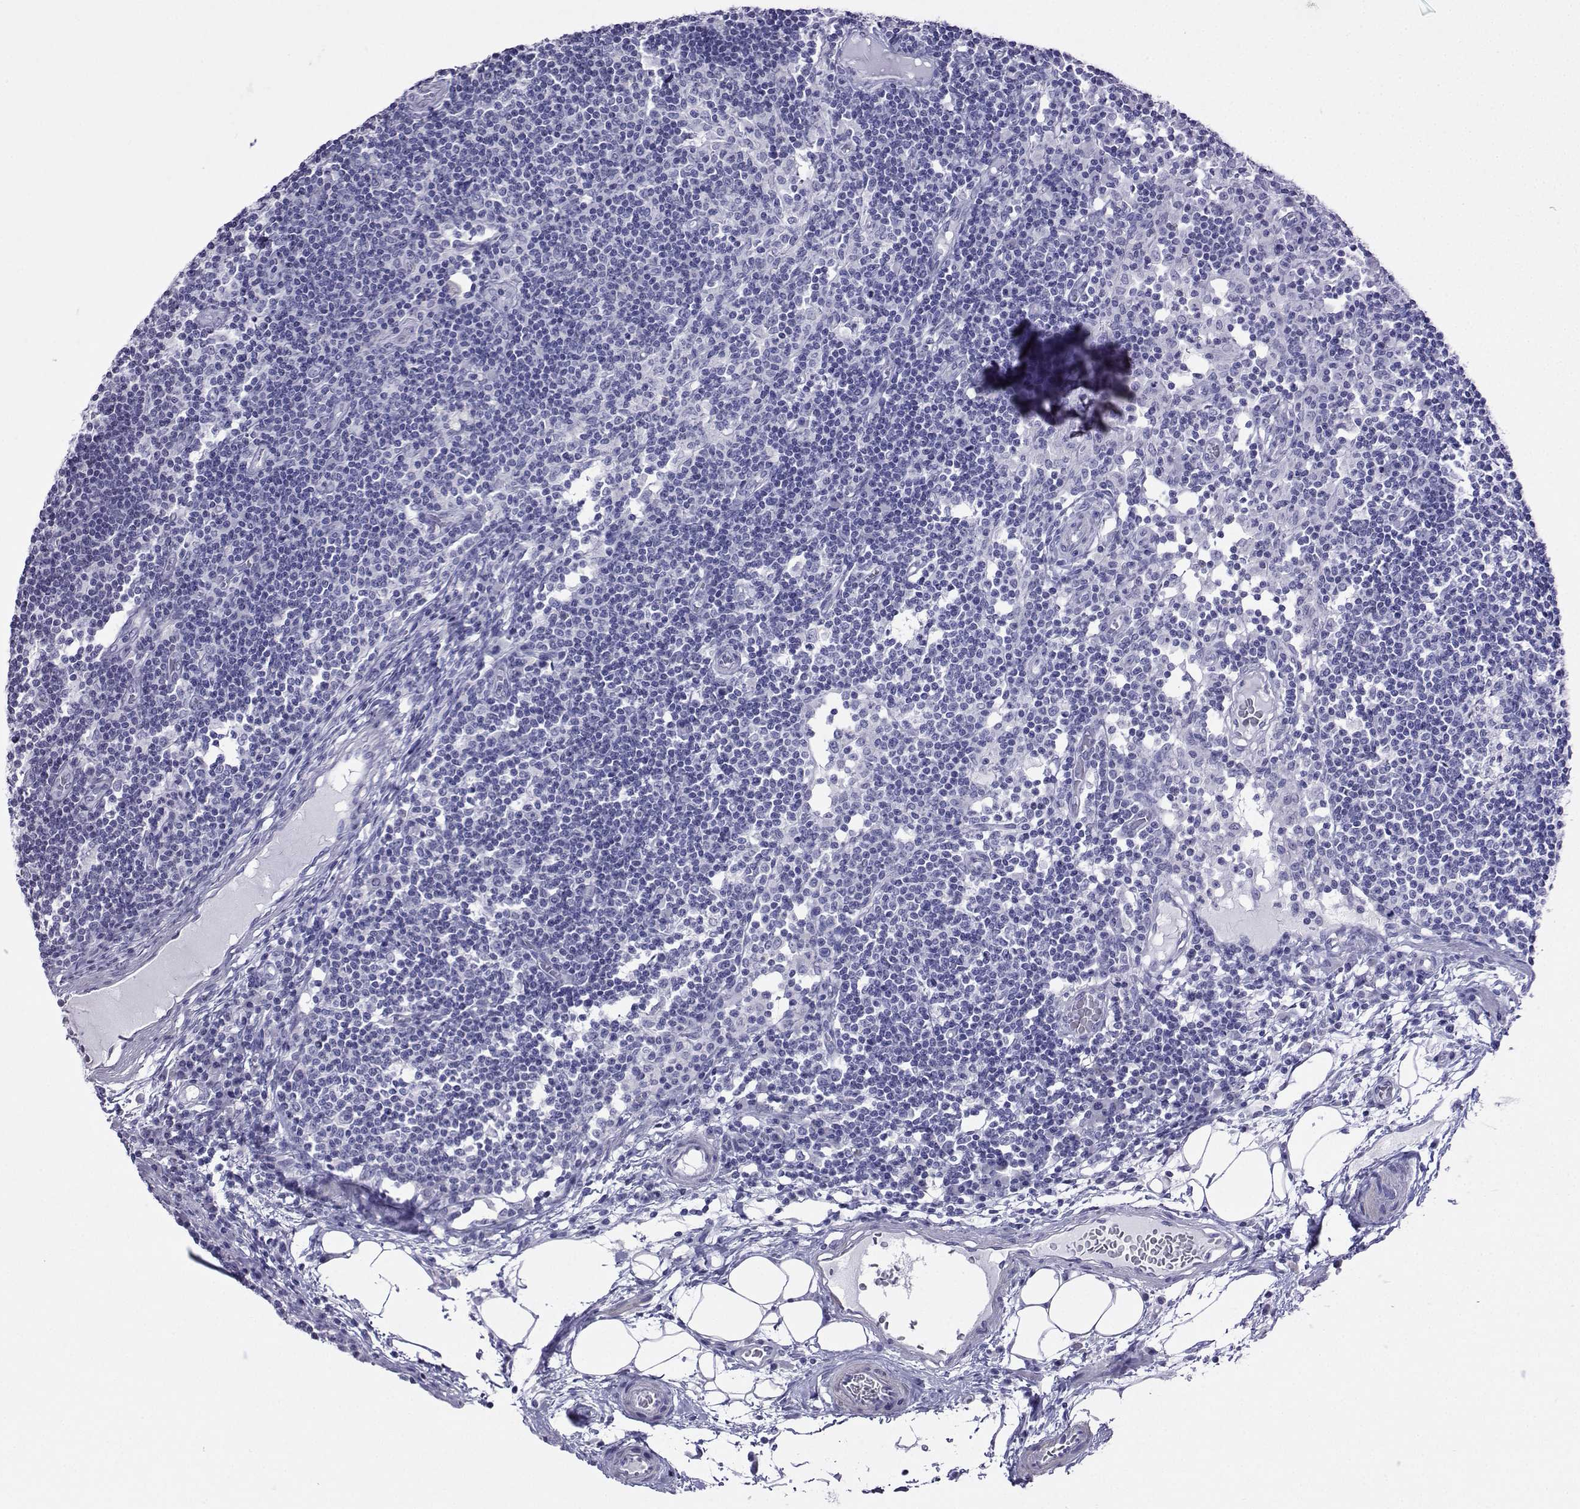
{"staining": {"intensity": "negative", "quantity": "none", "location": "none"}, "tissue": "lymph node", "cell_type": "Germinal center cells", "image_type": "normal", "snomed": [{"axis": "morphology", "description": "Normal tissue, NOS"}, {"axis": "topography", "description": "Lymph node"}], "caption": "Germinal center cells show no significant protein staining in unremarkable lymph node. (IHC, brightfield microscopy, high magnification).", "gene": "KIF17", "patient": {"sex": "female", "age": 72}}